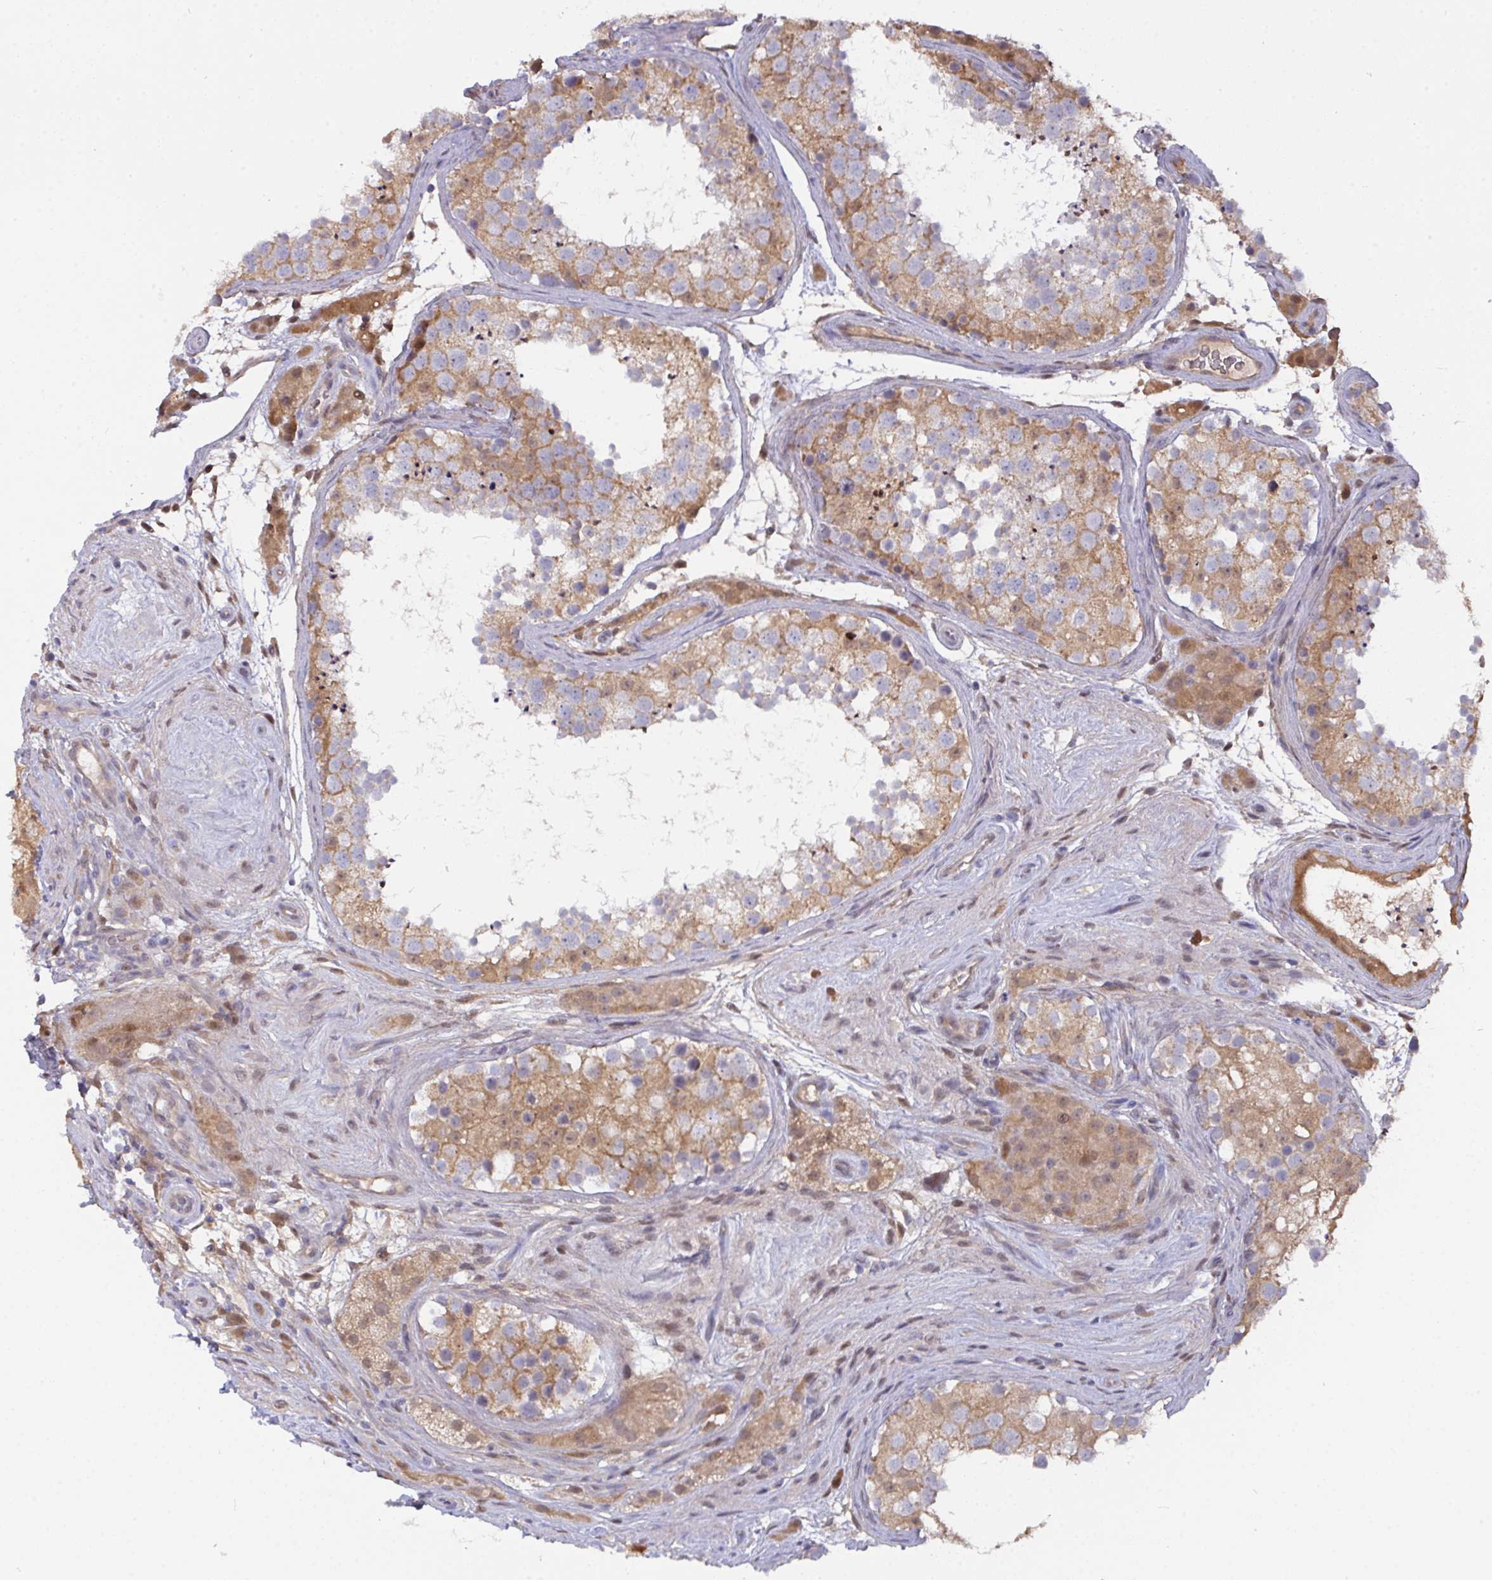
{"staining": {"intensity": "moderate", "quantity": ">75%", "location": "cytoplasmic/membranous"}, "tissue": "testis", "cell_type": "Cells in seminiferous ducts", "image_type": "normal", "snomed": [{"axis": "morphology", "description": "Normal tissue, NOS"}, {"axis": "topography", "description": "Testis"}], "caption": "A high-resolution image shows immunohistochemistry (IHC) staining of benign testis, which displays moderate cytoplasmic/membranous positivity in approximately >75% of cells in seminiferous ducts.", "gene": "L3HYPDH", "patient": {"sex": "male", "age": 41}}